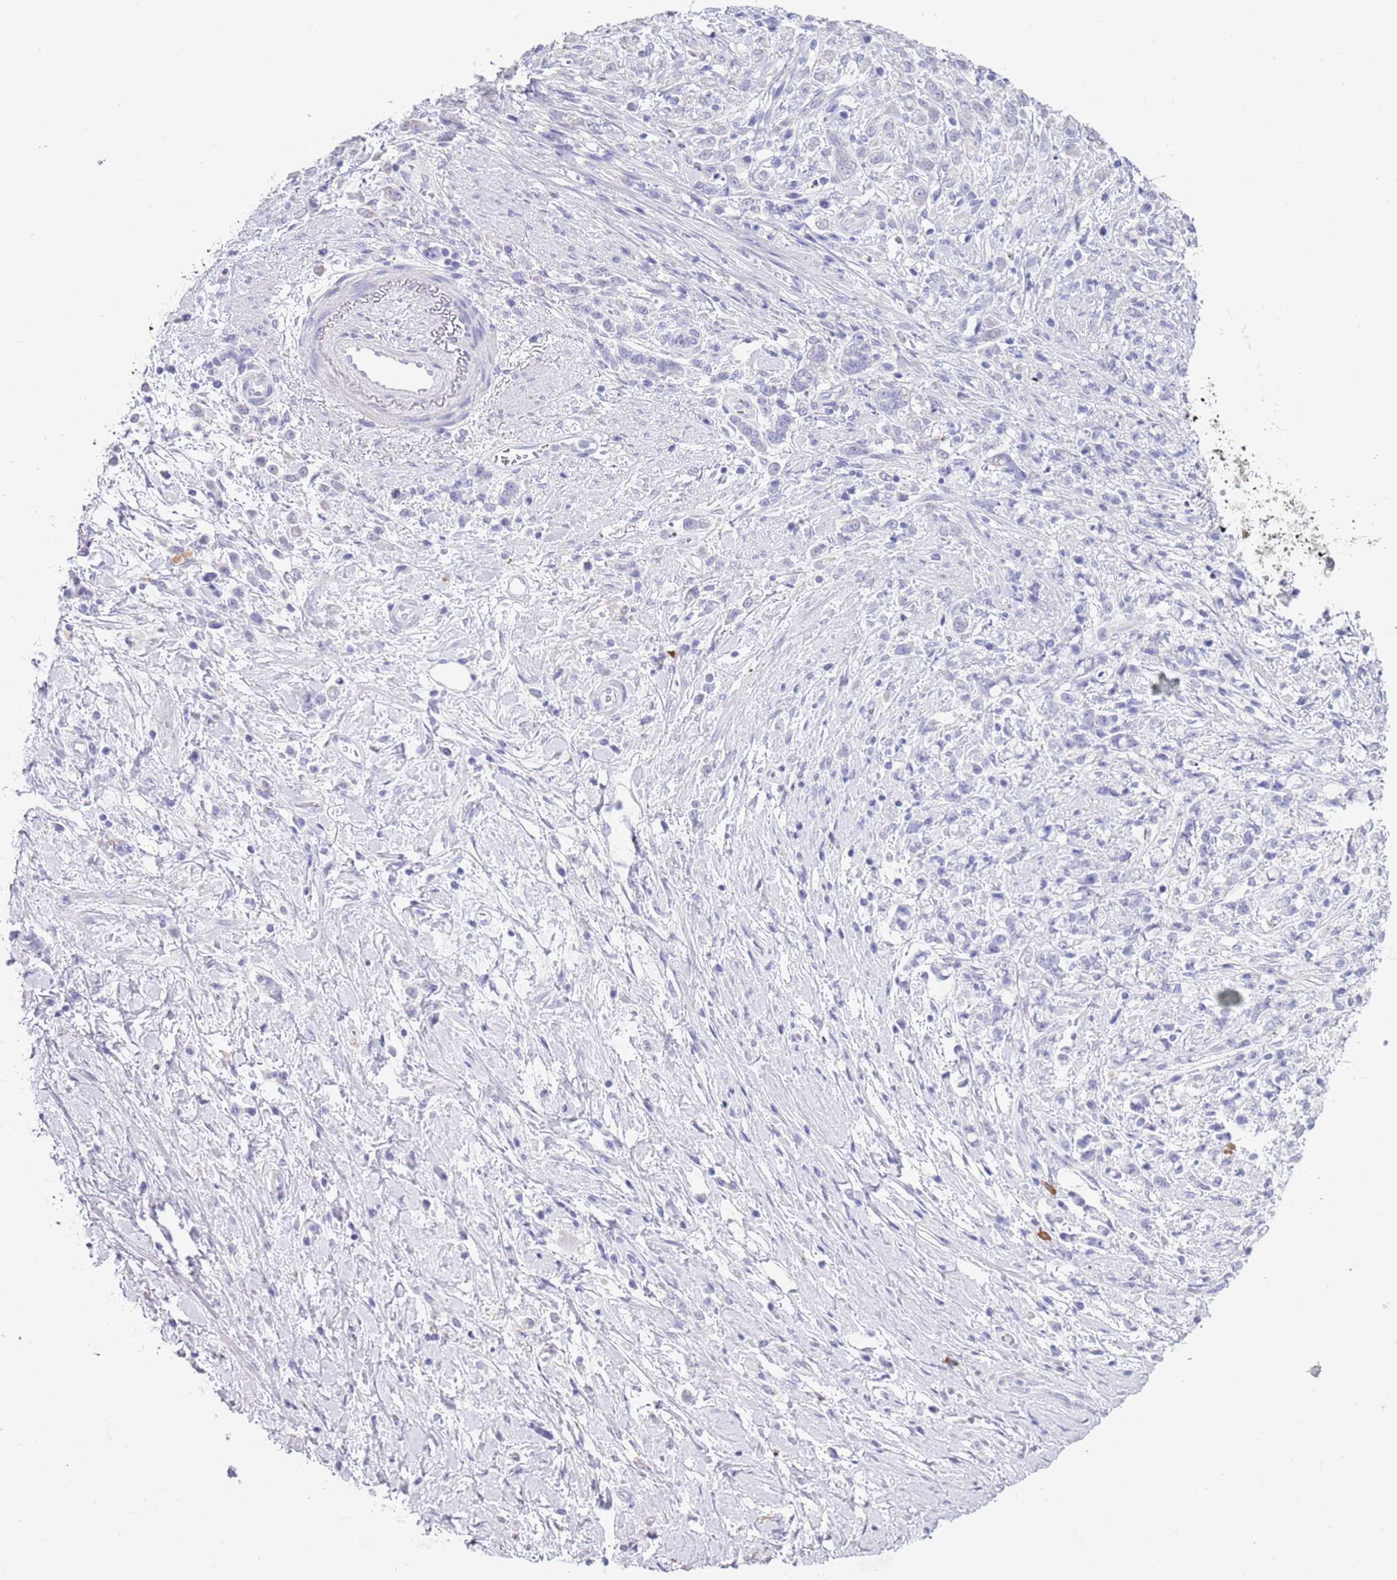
{"staining": {"intensity": "negative", "quantity": "none", "location": "none"}, "tissue": "stomach cancer", "cell_type": "Tumor cells", "image_type": "cancer", "snomed": [{"axis": "morphology", "description": "Adenocarcinoma, NOS"}, {"axis": "topography", "description": "Stomach"}], "caption": "DAB (3,3'-diaminobenzidine) immunohistochemical staining of human stomach cancer displays no significant staining in tumor cells.", "gene": "ABHD17C", "patient": {"sex": "female", "age": 60}}